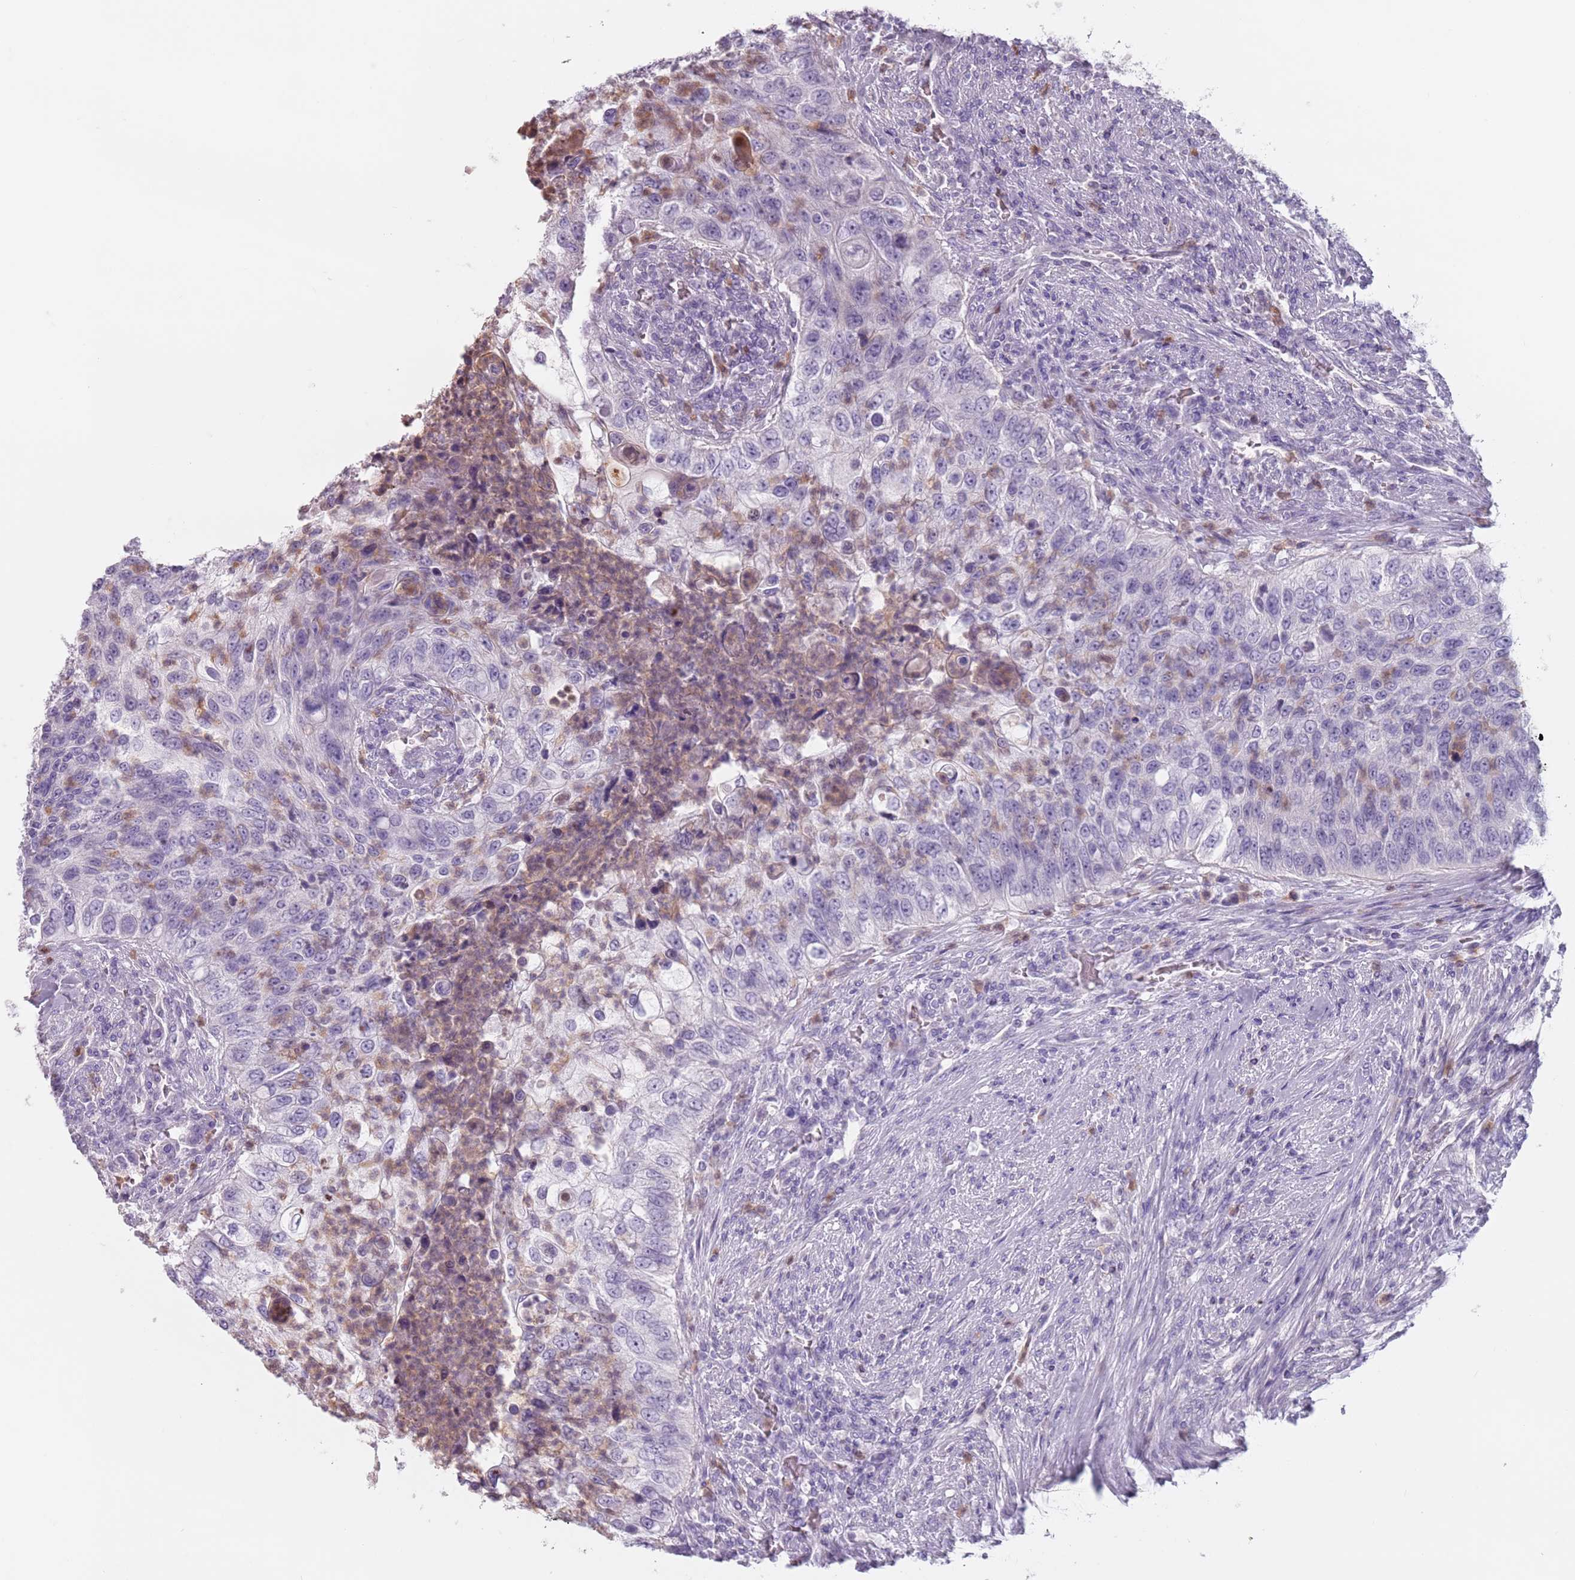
{"staining": {"intensity": "negative", "quantity": "none", "location": "none"}, "tissue": "urothelial cancer", "cell_type": "Tumor cells", "image_type": "cancer", "snomed": [{"axis": "morphology", "description": "Urothelial carcinoma, High grade"}, {"axis": "topography", "description": "Urinary bladder"}], "caption": "Immunohistochemical staining of urothelial cancer displays no significant expression in tumor cells.", "gene": "ZNF584", "patient": {"sex": "female", "age": 60}}